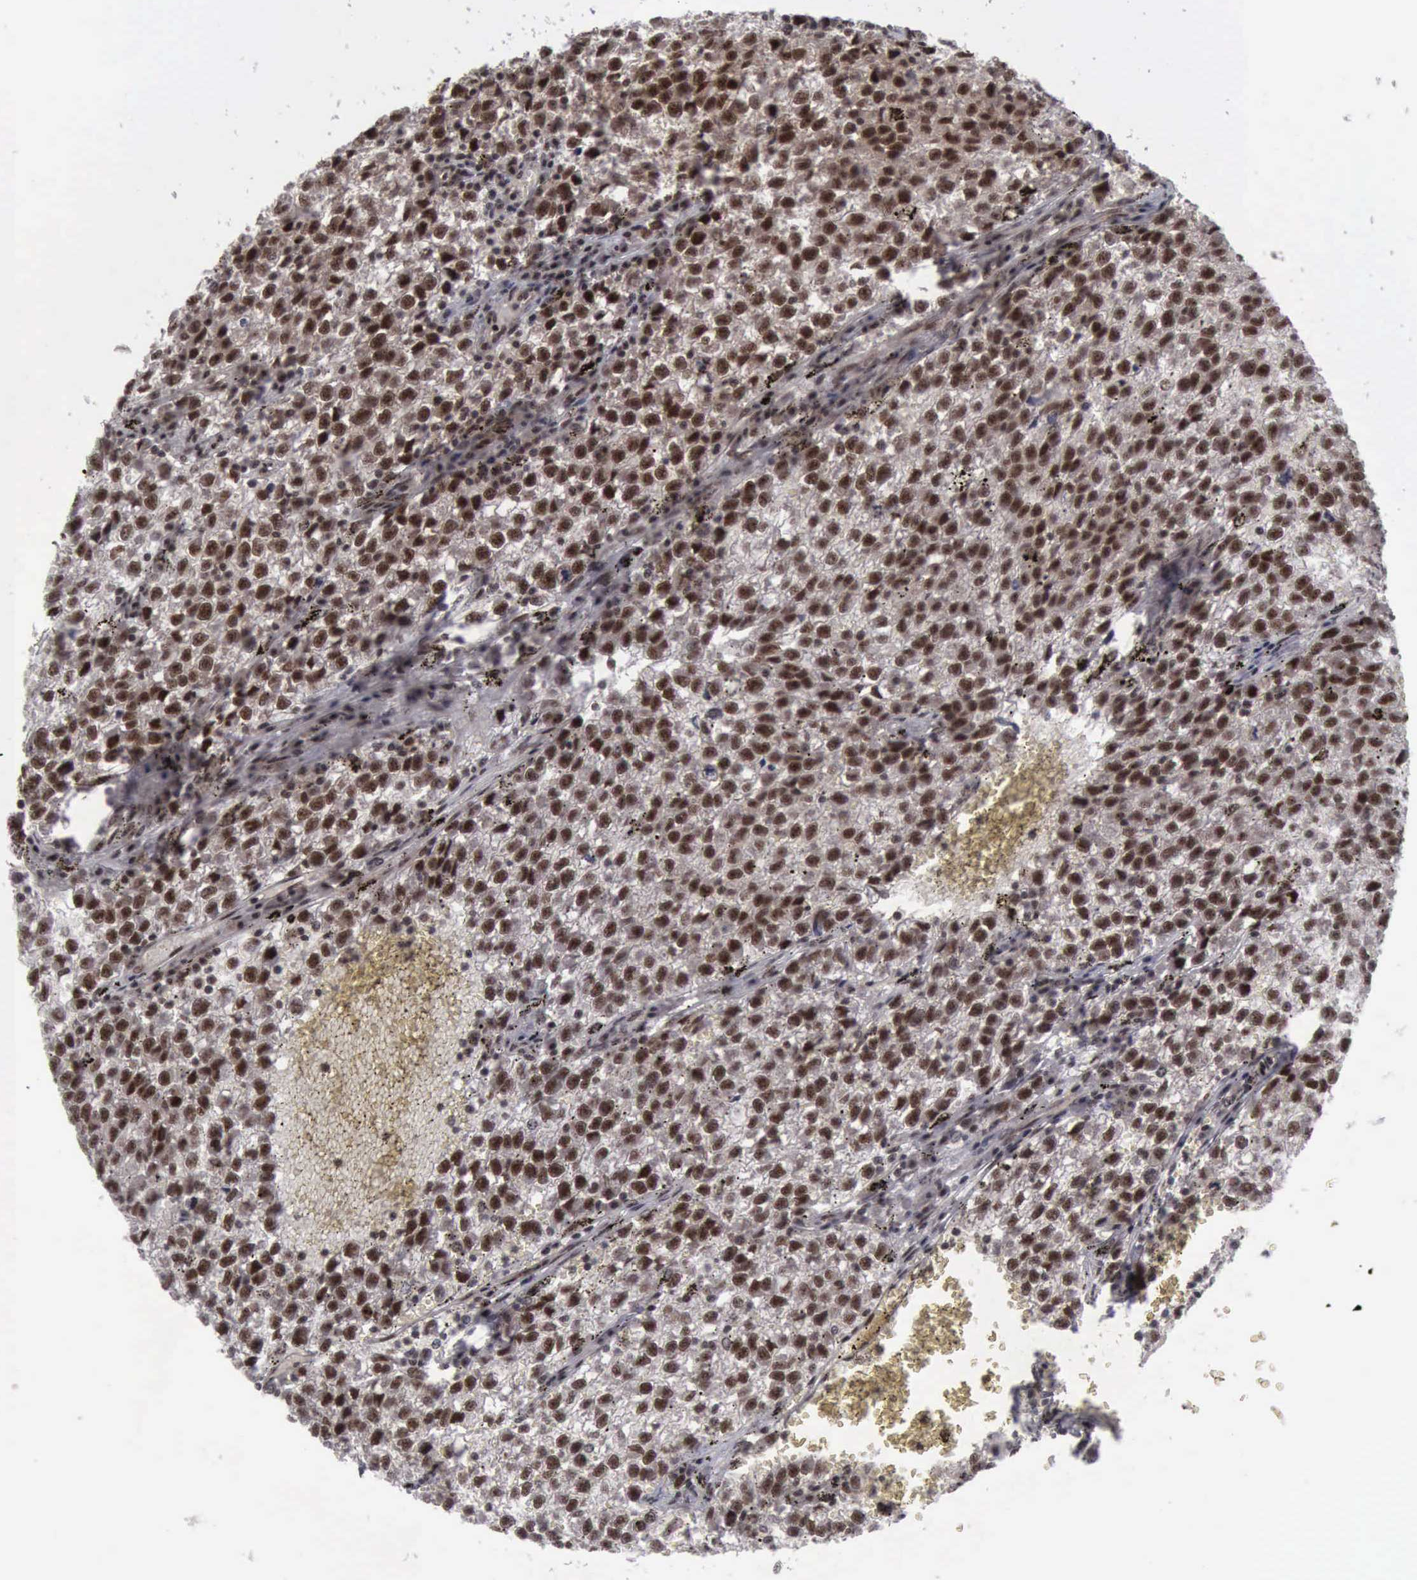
{"staining": {"intensity": "strong", "quantity": ">75%", "location": "cytoplasmic/membranous,nuclear"}, "tissue": "testis cancer", "cell_type": "Tumor cells", "image_type": "cancer", "snomed": [{"axis": "morphology", "description": "Seminoma, NOS"}, {"axis": "topography", "description": "Testis"}], "caption": "Tumor cells demonstrate high levels of strong cytoplasmic/membranous and nuclear staining in approximately >75% of cells in human testis cancer.", "gene": "ATM", "patient": {"sex": "male", "age": 35}}